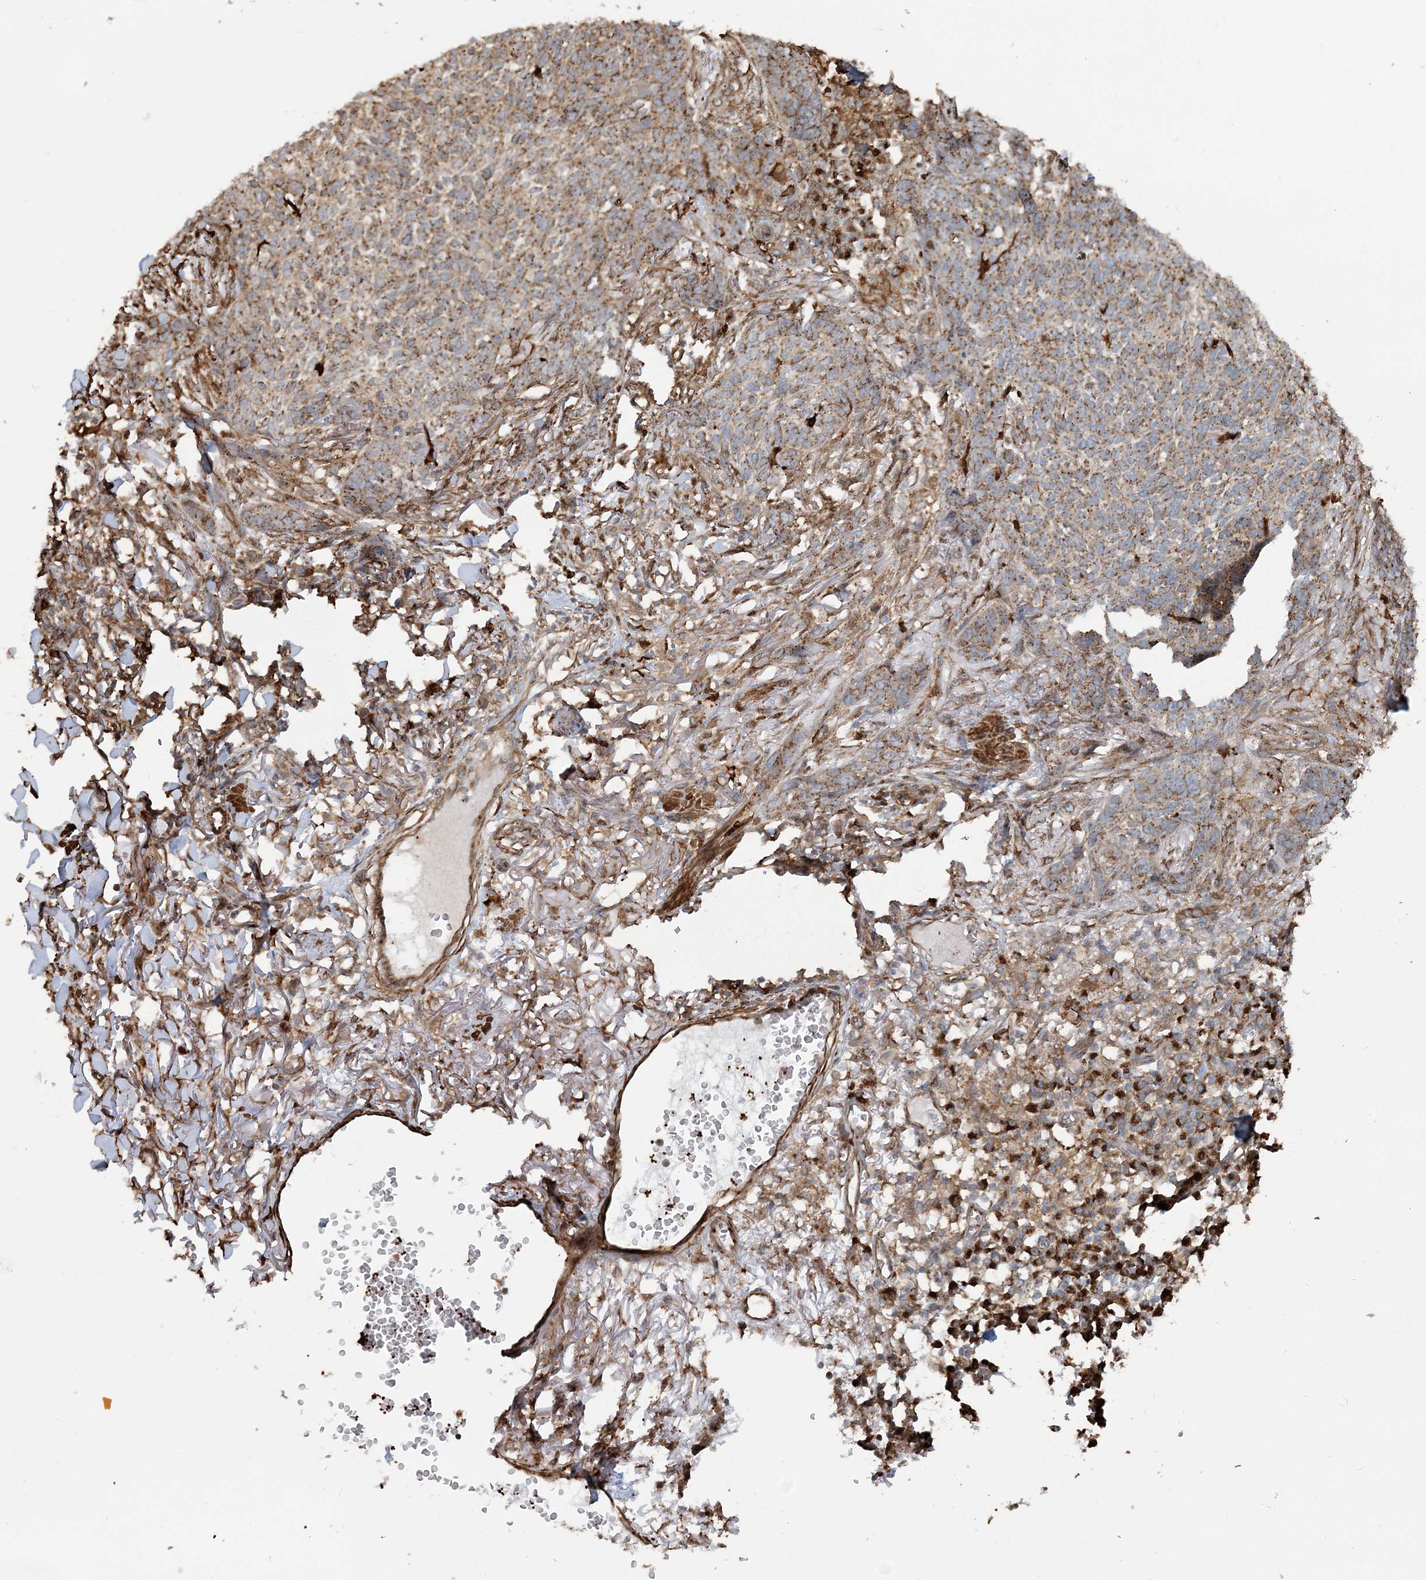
{"staining": {"intensity": "moderate", "quantity": ">75%", "location": "cytoplasmic/membranous"}, "tissue": "skin cancer", "cell_type": "Tumor cells", "image_type": "cancer", "snomed": [{"axis": "morphology", "description": "Basal cell carcinoma"}, {"axis": "topography", "description": "Skin"}], "caption": "This is an image of immunohistochemistry (IHC) staining of skin basal cell carcinoma, which shows moderate positivity in the cytoplasmic/membranous of tumor cells.", "gene": "TRAF3IP2", "patient": {"sex": "male", "age": 85}}